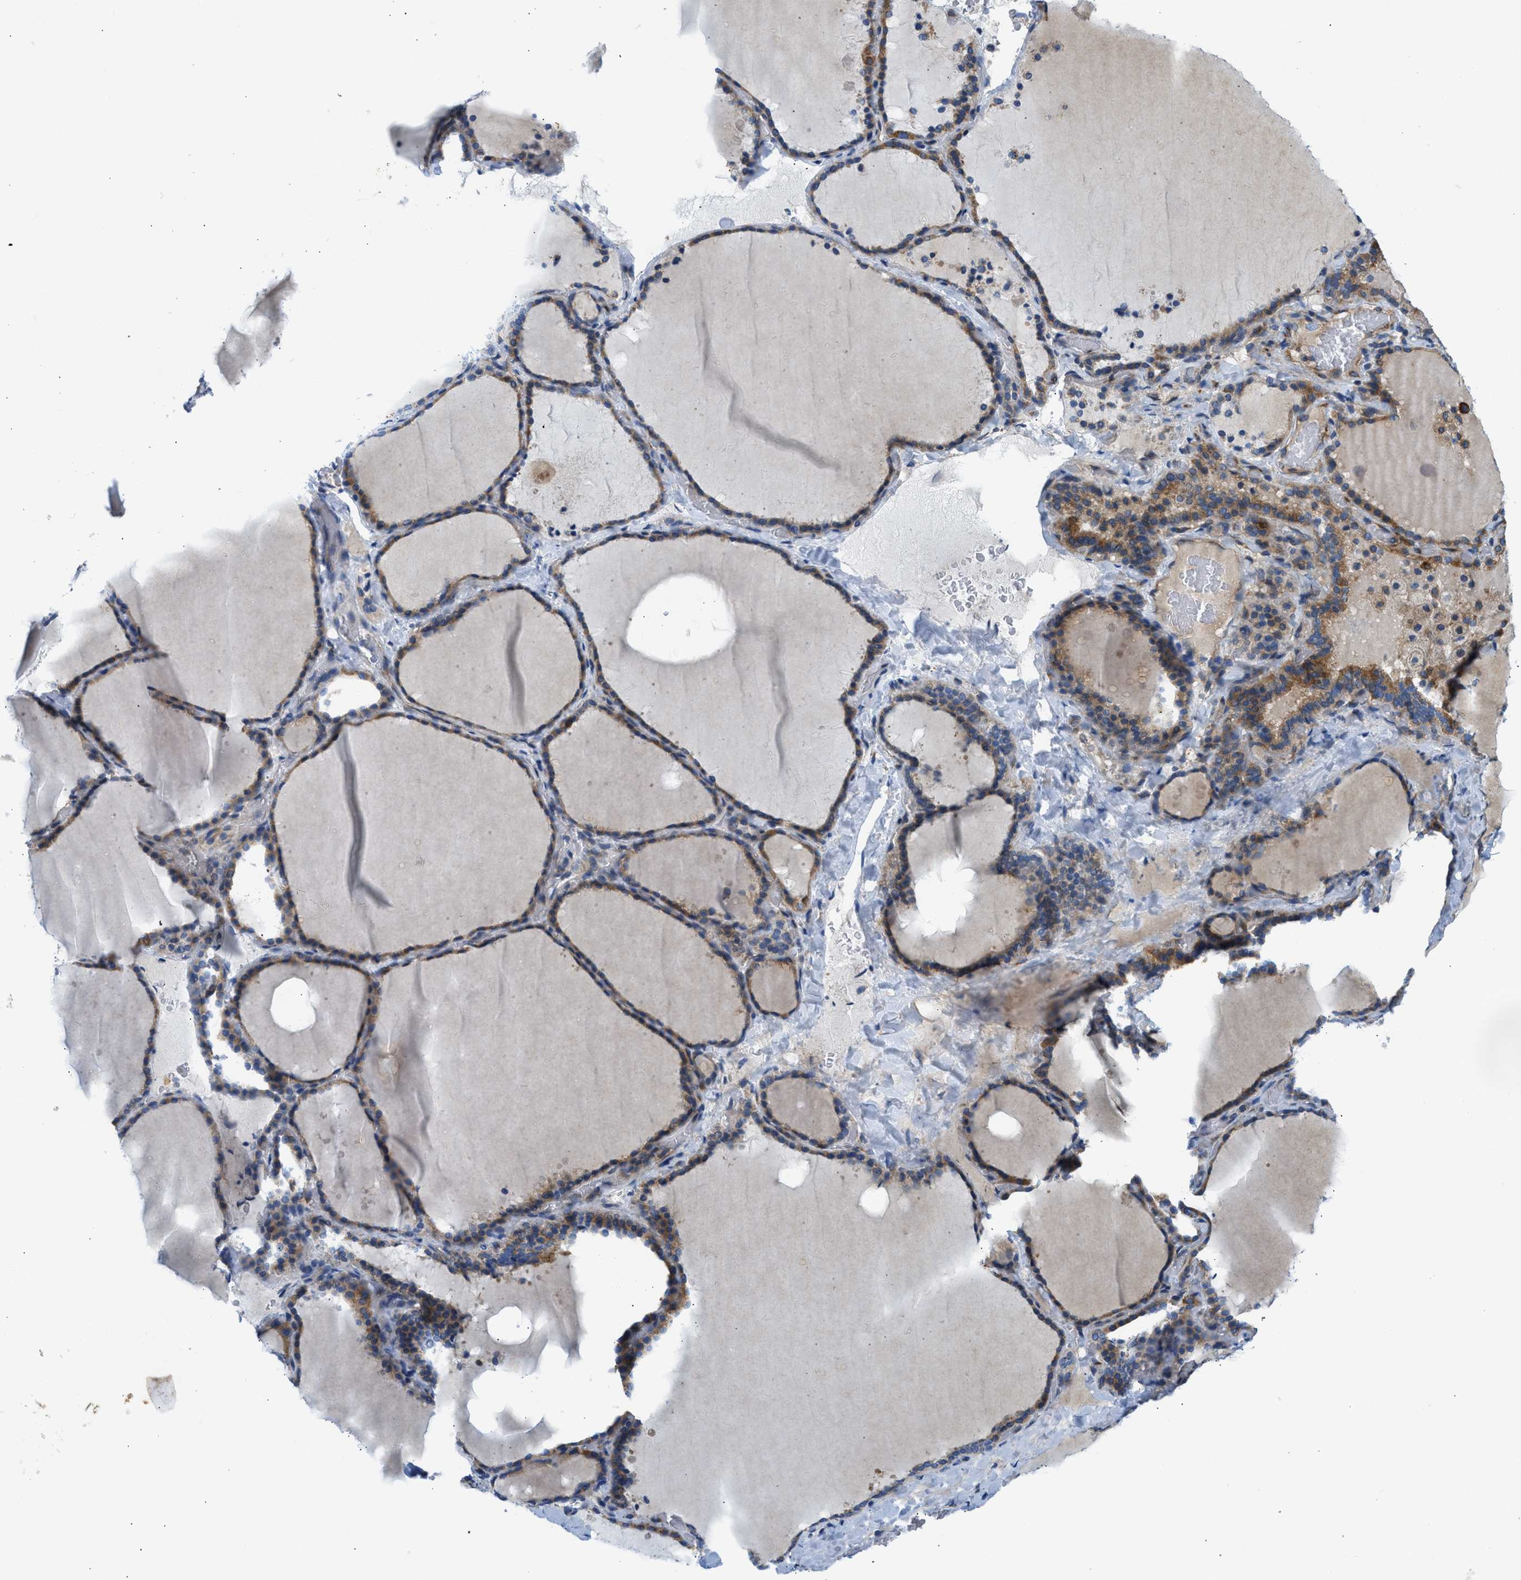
{"staining": {"intensity": "moderate", "quantity": "25%-75%", "location": "cytoplasmic/membranous"}, "tissue": "thyroid gland", "cell_type": "Glandular cells", "image_type": "normal", "snomed": [{"axis": "morphology", "description": "Normal tissue, NOS"}, {"axis": "topography", "description": "Thyroid gland"}], "caption": "Thyroid gland stained with immunohistochemistry (IHC) demonstrates moderate cytoplasmic/membranous positivity in approximately 25%-75% of glandular cells. The staining was performed using DAB, with brown indicating positive protein expression. Nuclei are stained blue with hematoxylin.", "gene": "CAMKK2", "patient": {"sex": "female", "age": 28}}